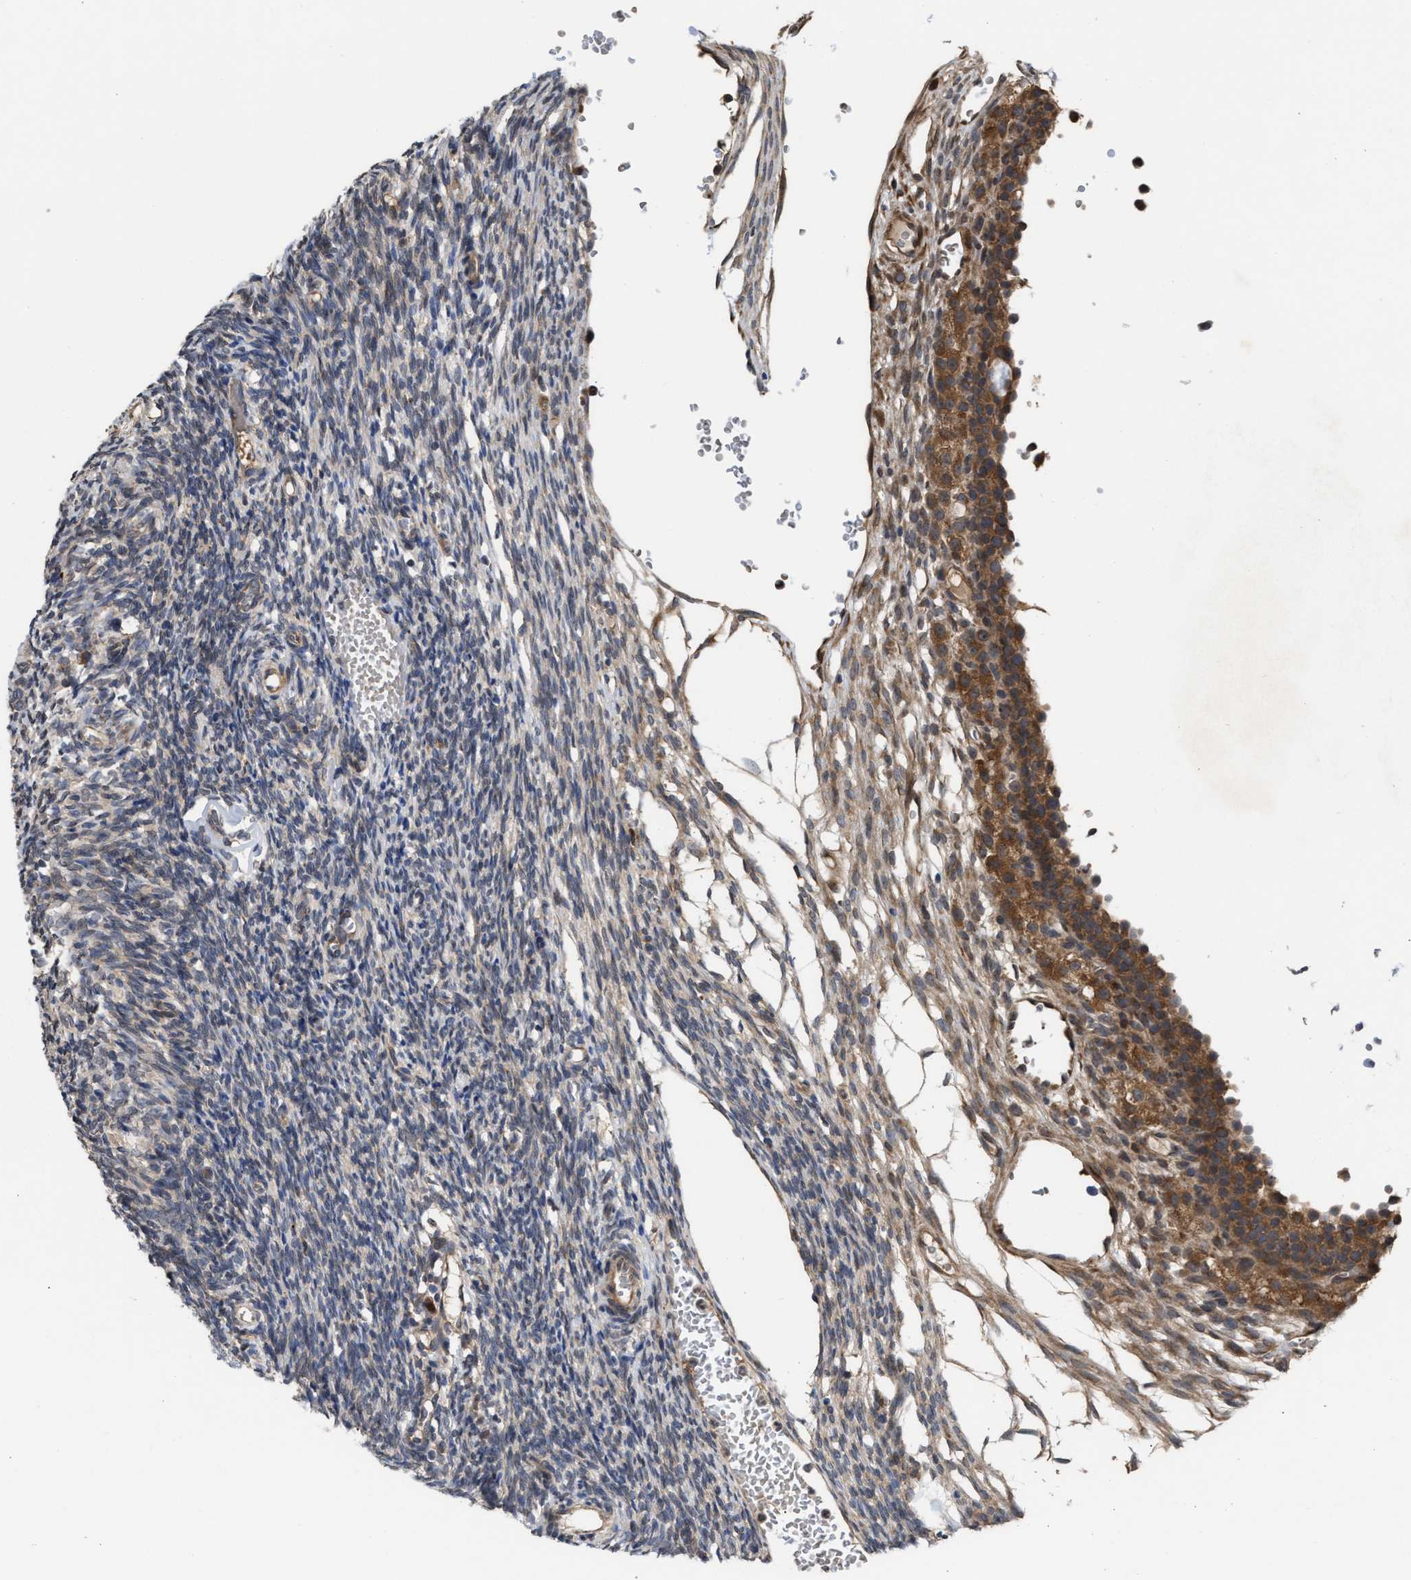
{"staining": {"intensity": "negative", "quantity": "none", "location": "none"}, "tissue": "ovary", "cell_type": "Ovarian stroma cells", "image_type": "normal", "snomed": [{"axis": "morphology", "description": "Normal tissue, NOS"}, {"axis": "topography", "description": "Ovary"}], "caption": "DAB immunohistochemical staining of normal human ovary shows no significant expression in ovarian stroma cells. (Brightfield microscopy of DAB IHC at high magnification).", "gene": "SAR1A", "patient": {"sex": "female", "age": 35}}